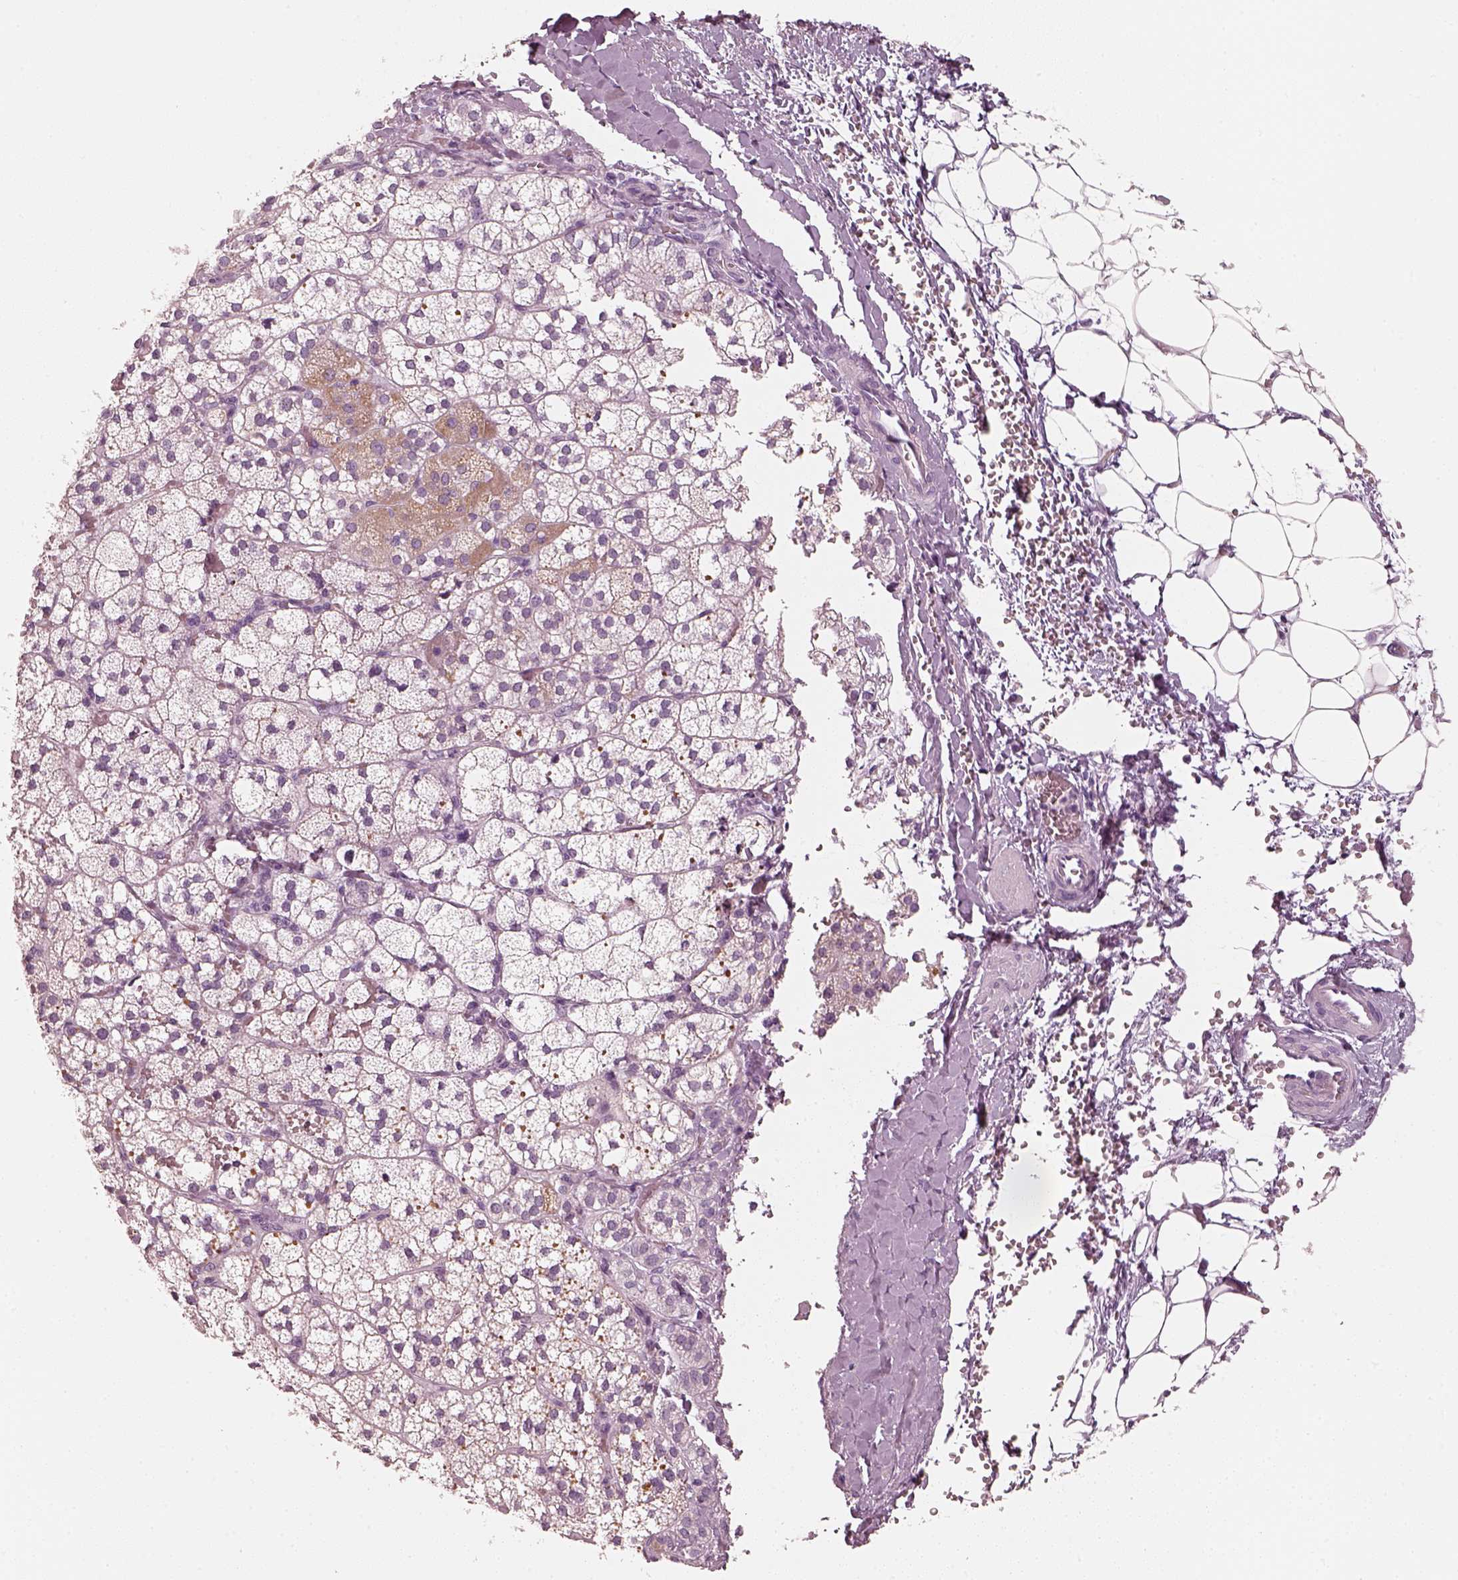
{"staining": {"intensity": "negative", "quantity": "none", "location": "none"}, "tissue": "adrenal gland", "cell_type": "Glandular cells", "image_type": "normal", "snomed": [{"axis": "morphology", "description": "Normal tissue, NOS"}, {"axis": "topography", "description": "Adrenal gland"}], "caption": "This histopathology image is of benign adrenal gland stained with immunohistochemistry to label a protein in brown with the nuclei are counter-stained blue. There is no positivity in glandular cells.", "gene": "R3HDML", "patient": {"sex": "male", "age": 53}}